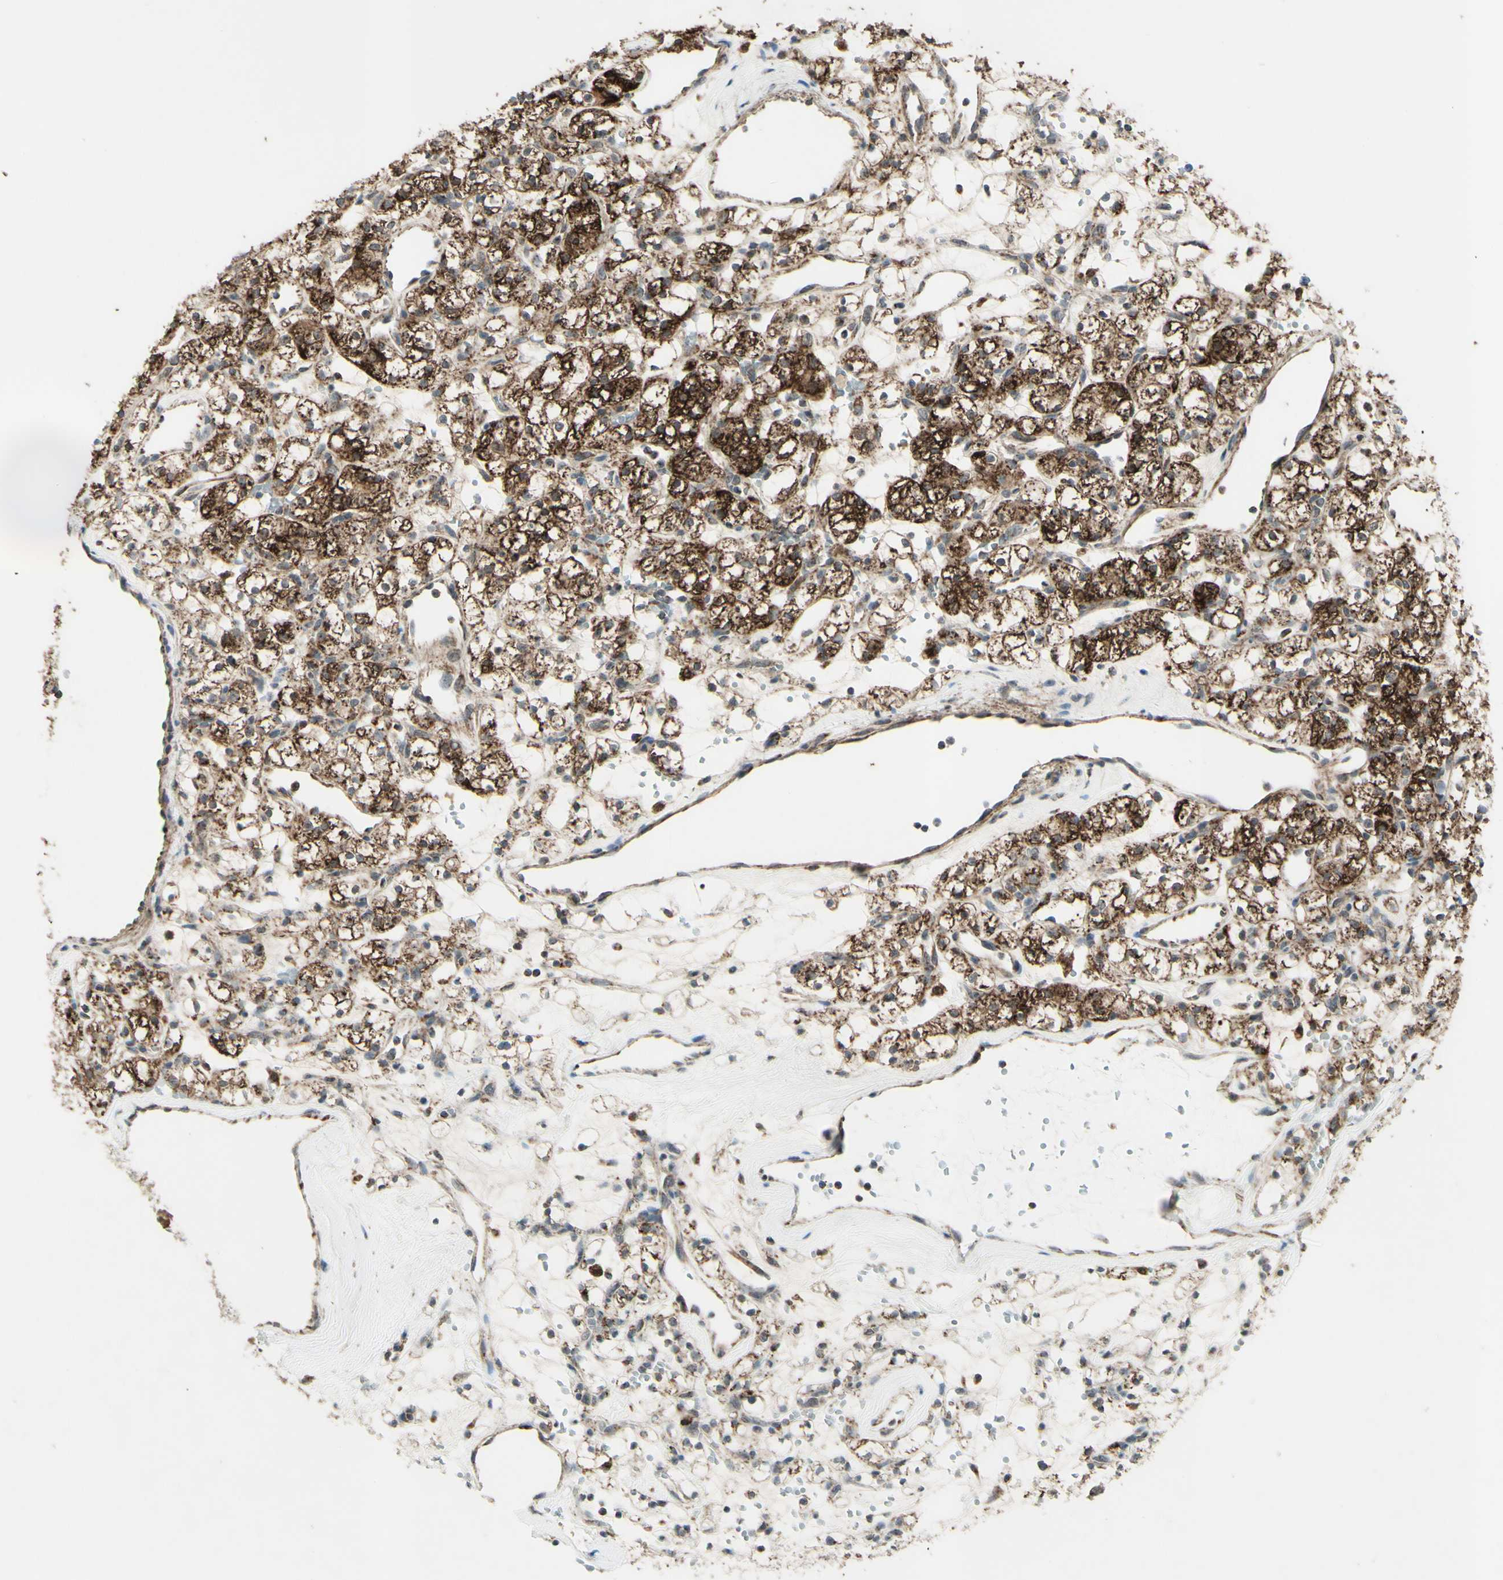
{"staining": {"intensity": "strong", "quantity": ">75%", "location": "cytoplasmic/membranous"}, "tissue": "renal cancer", "cell_type": "Tumor cells", "image_type": "cancer", "snomed": [{"axis": "morphology", "description": "Adenocarcinoma, NOS"}, {"axis": "topography", "description": "Kidney"}], "caption": "Tumor cells display high levels of strong cytoplasmic/membranous positivity in approximately >75% of cells in adenocarcinoma (renal). Using DAB (3,3'-diaminobenzidine) (brown) and hematoxylin (blue) stains, captured at high magnification using brightfield microscopy.", "gene": "DHRS3", "patient": {"sex": "female", "age": 60}}